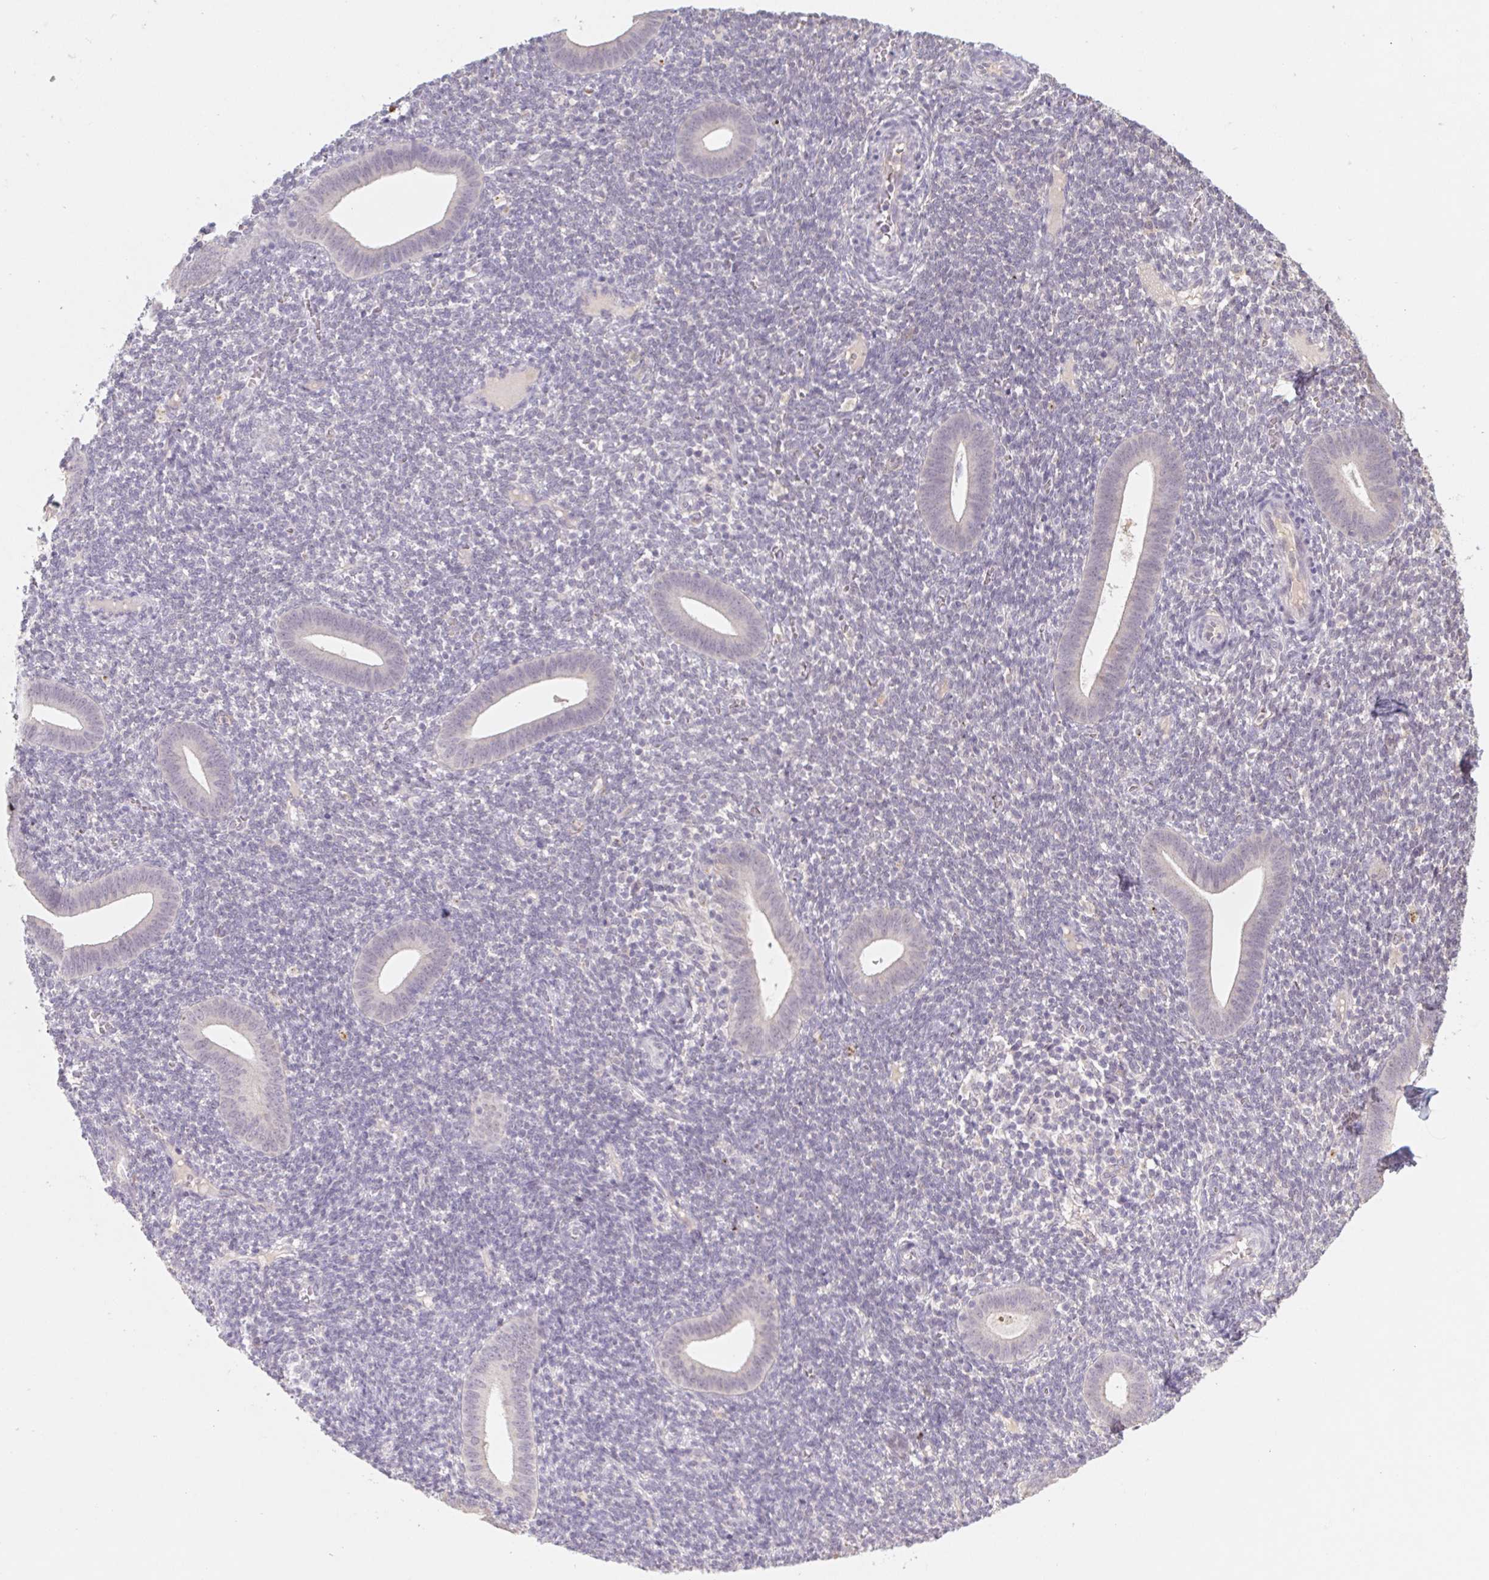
{"staining": {"intensity": "negative", "quantity": "none", "location": "none"}, "tissue": "endometrium", "cell_type": "Cells in endometrial stroma", "image_type": "normal", "snomed": [{"axis": "morphology", "description": "Normal tissue, NOS"}, {"axis": "topography", "description": "Endometrium"}], "caption": "Immunohistochemical staining of normal human endometrium reveals no significant positivity in cells in endometrial stroma. (DAB (3,3'-diaminobenzidine) immunohistochemistry with hematoxylin counter stain).", "gene": "PNMA8B", "patient": {"sex": "female", "age": 25}}